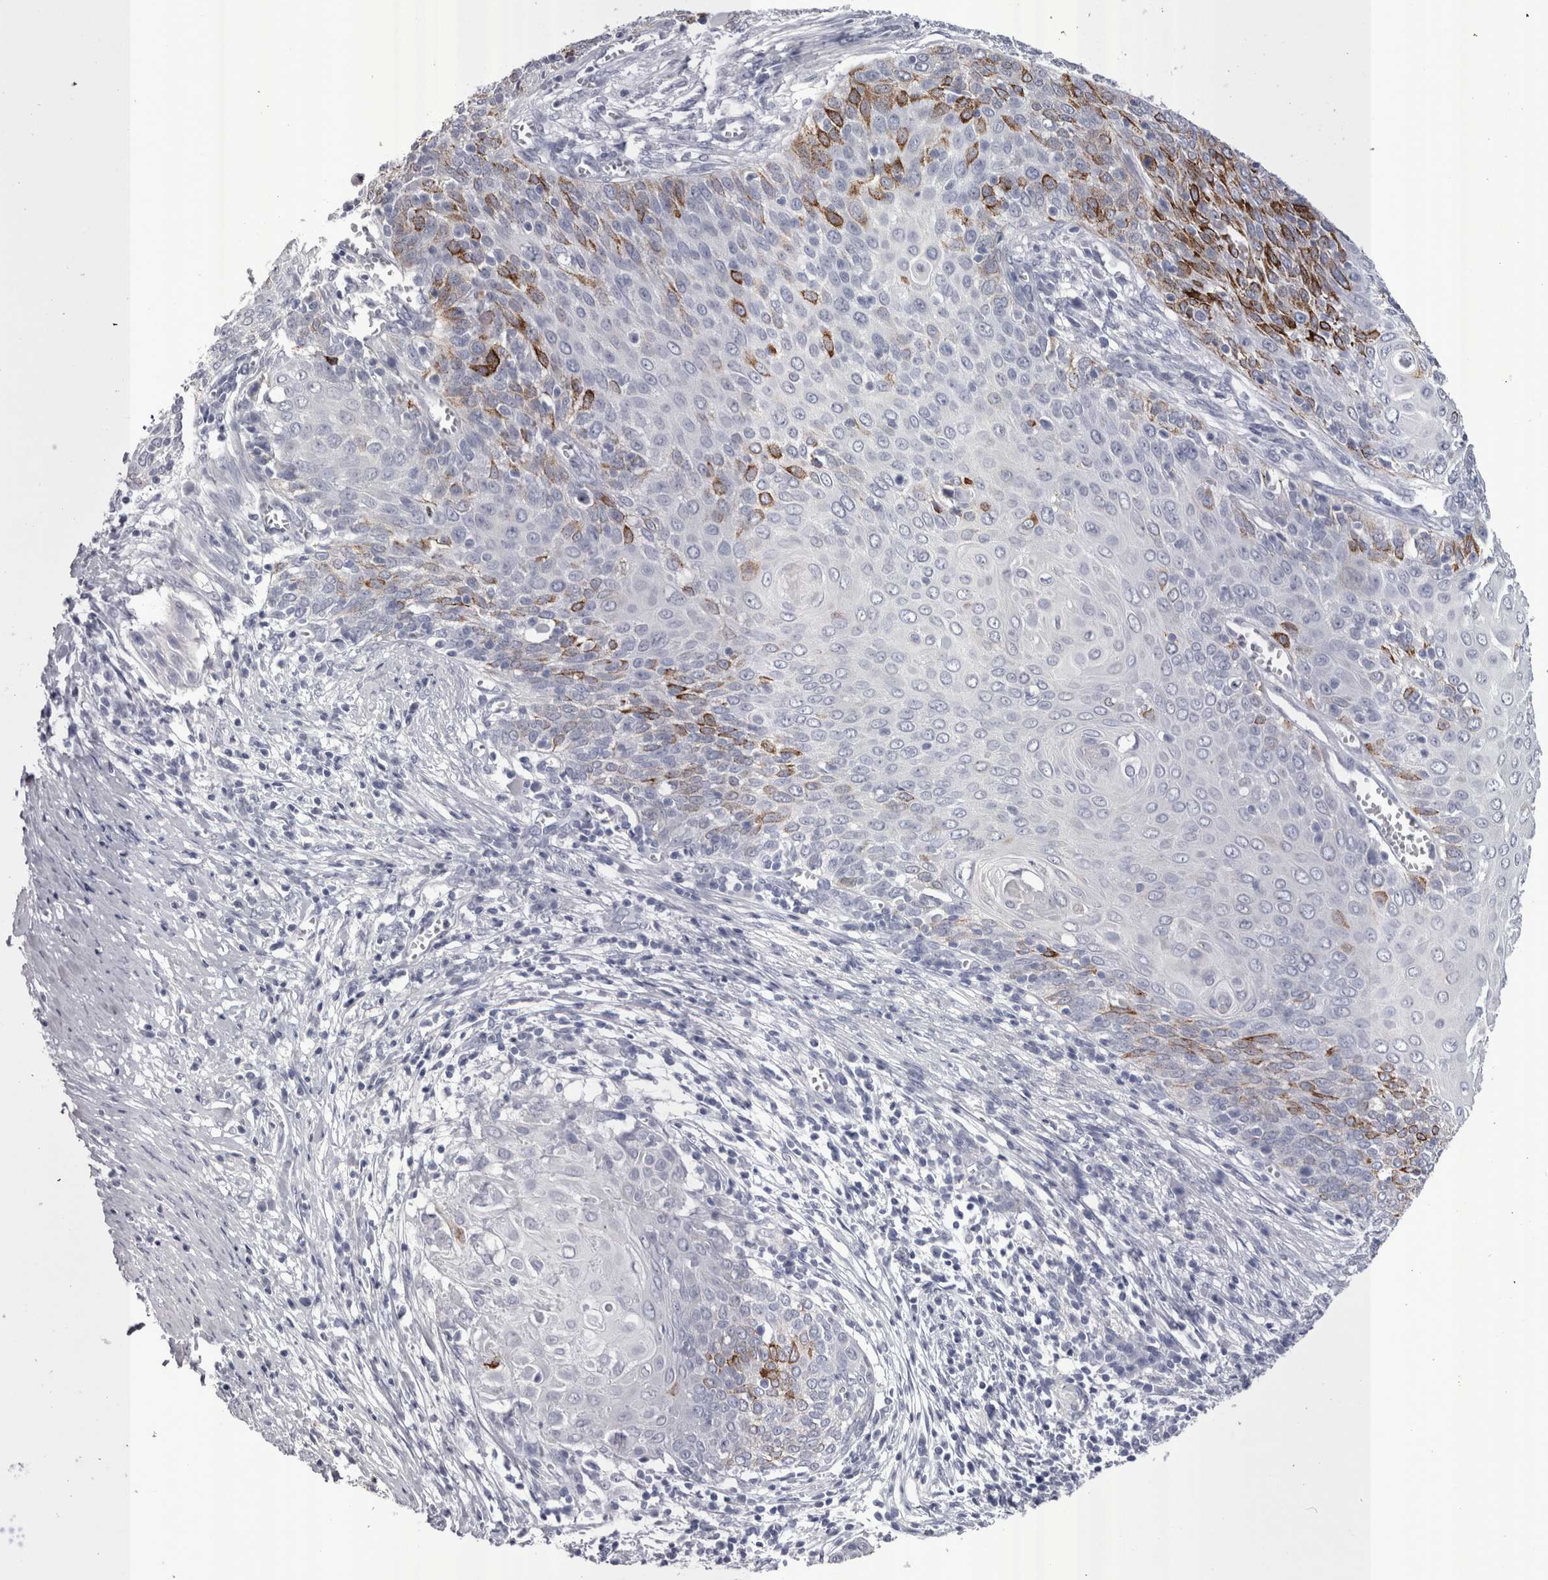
{"staining": {"intensity": "strong", "quantity": "<25%", "location": "cytoplasmic/membranous"}, "tissue": "cervical cancer", "cell_type": "Tumor cells", "image_type": "cancer", "snomed": [{"axis": "morphology", "description": "Squamous cell carcinoma, NOS"}, {"axis": "topography", "description": "Cervix"}], "caption": "Immunohistochemistry of cervical cancer shows medium levels of strong cytoplasmic/membranous staining in approximately <25% of tumor cells. The protein is stained brown, and the nuclei are stained in blue (DAB (3,3'-diaminobenzidine) IHC with brightfield microscopy, high magnification).", "gene": "PWP2", "patient": {"sex": "female", "age": 39}}